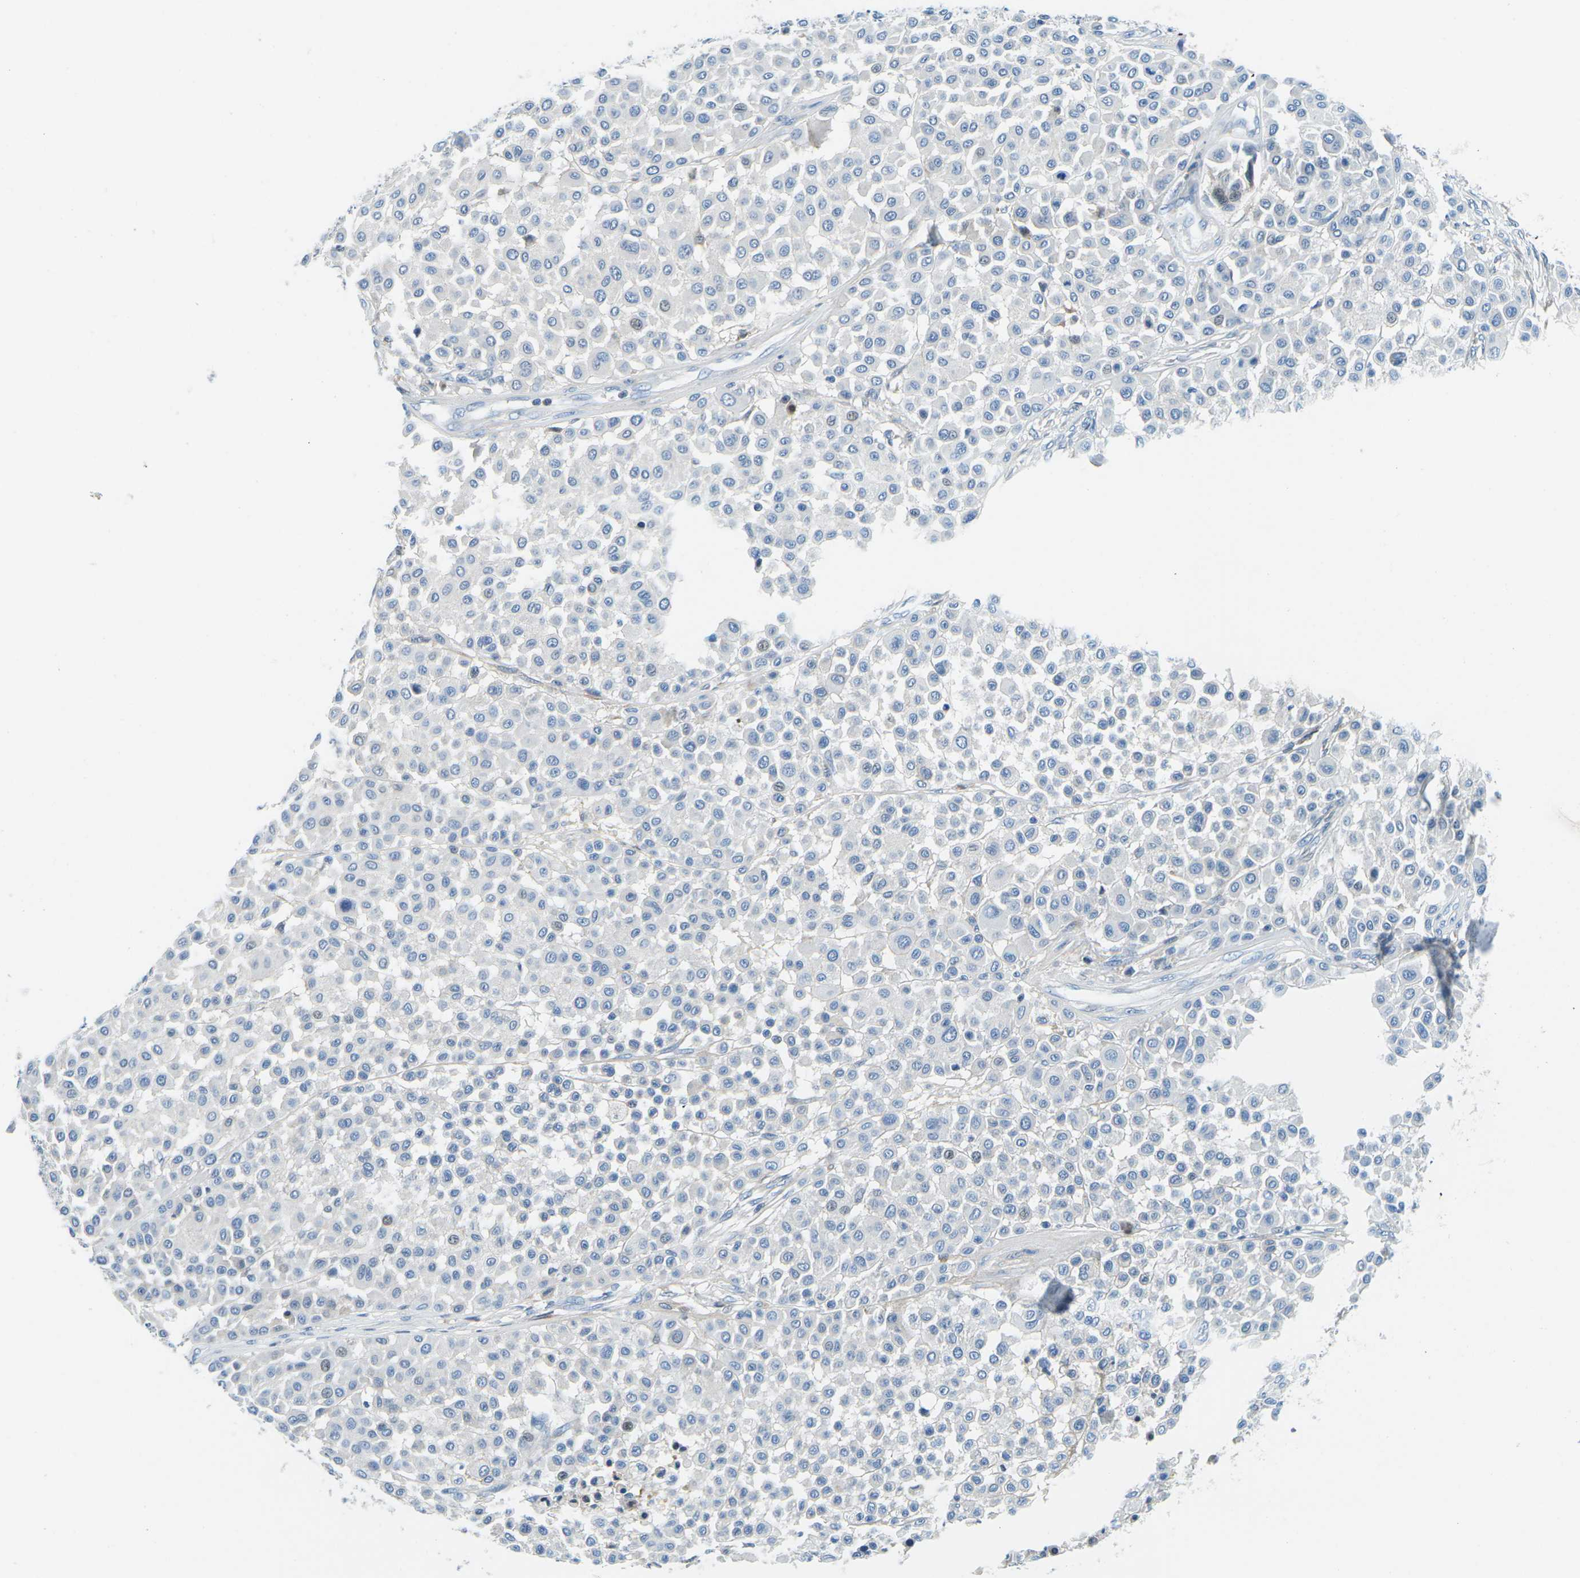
{"staining": {"intensity": "negative", "quantity": "none", "location": "none"}, "tissue": "melanoma", "cell_type": "Tumor cells", "image_type": "cancer", "snomed": [{"axis": "morphology", "description": "Malignant melanoma, Metastatic site"}, {"axis": "topography", "description": "Soft tissue"}], "caption": "IHC of human malignant melanoma (metastatic site) reveals no positivity in tumor cells.", "gene": "CFB", "patient": {"sex": "male", "age": 41}}